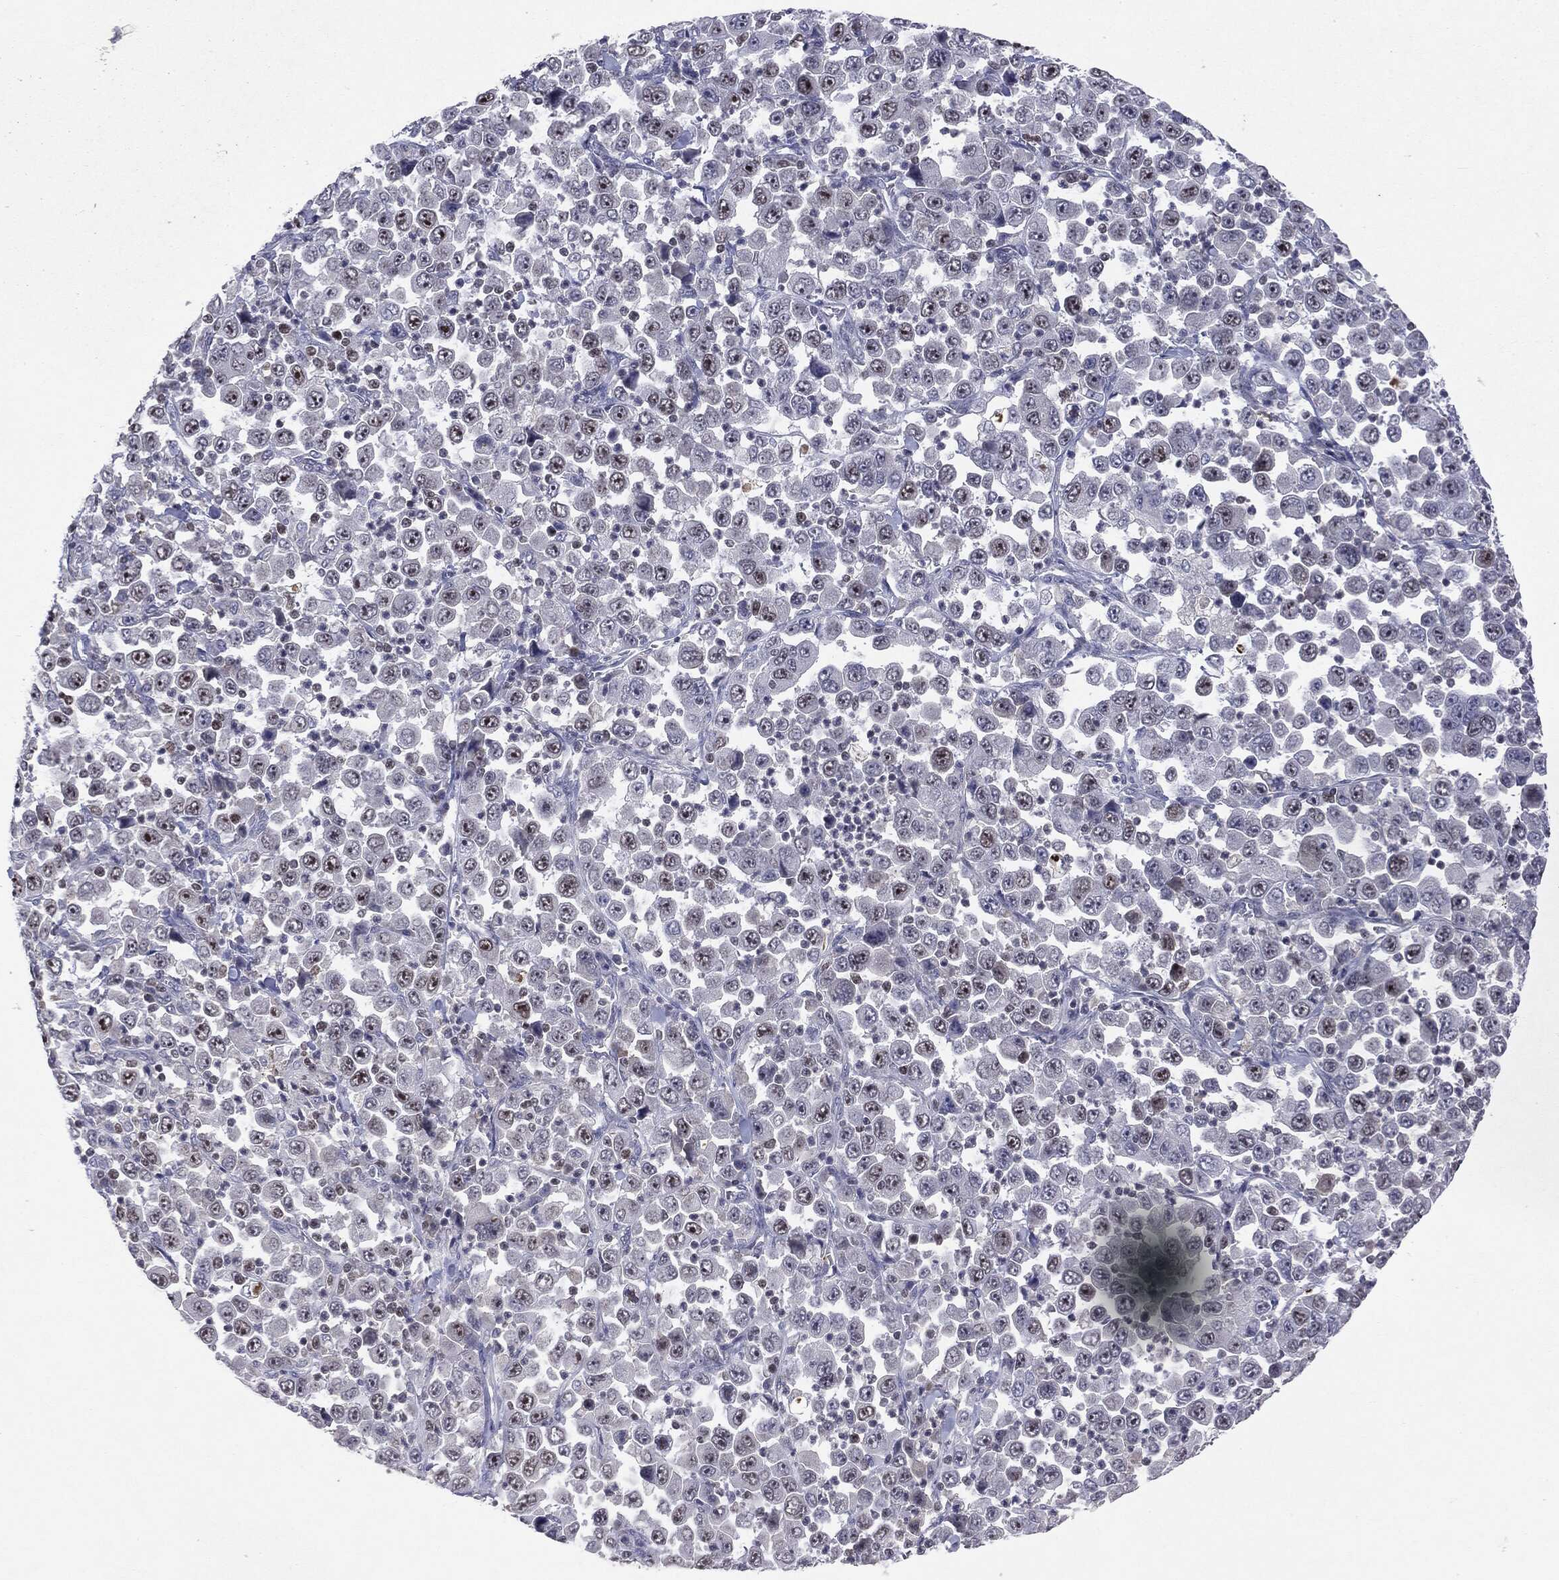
{"staining": {"intensity": "weak", "quantity": "<25%", "location": "nuclear"}, "tissue": "stomach cancer", "cell_type": "Tumor cells", "image_type": "cancer", "snomed": [{"axis": "morphology", "description": "Normal tissue, NOS"}, {"axis": "morphology", "description": "Adenocarcinoma, NOS"}, {"axis": "topography", "description": "Stomach, upper"}, {"axis": "topography", "description": "Stomach"}], "caption": "Immunohistochemical staining of stomach adenocarcinoma reveals no significant staining in tumor cells. (DAB immunohistochemistry with hematoxylin counter stain).", "gene": "KIF2C", "patient": {"sex": "male", "age": 59}}